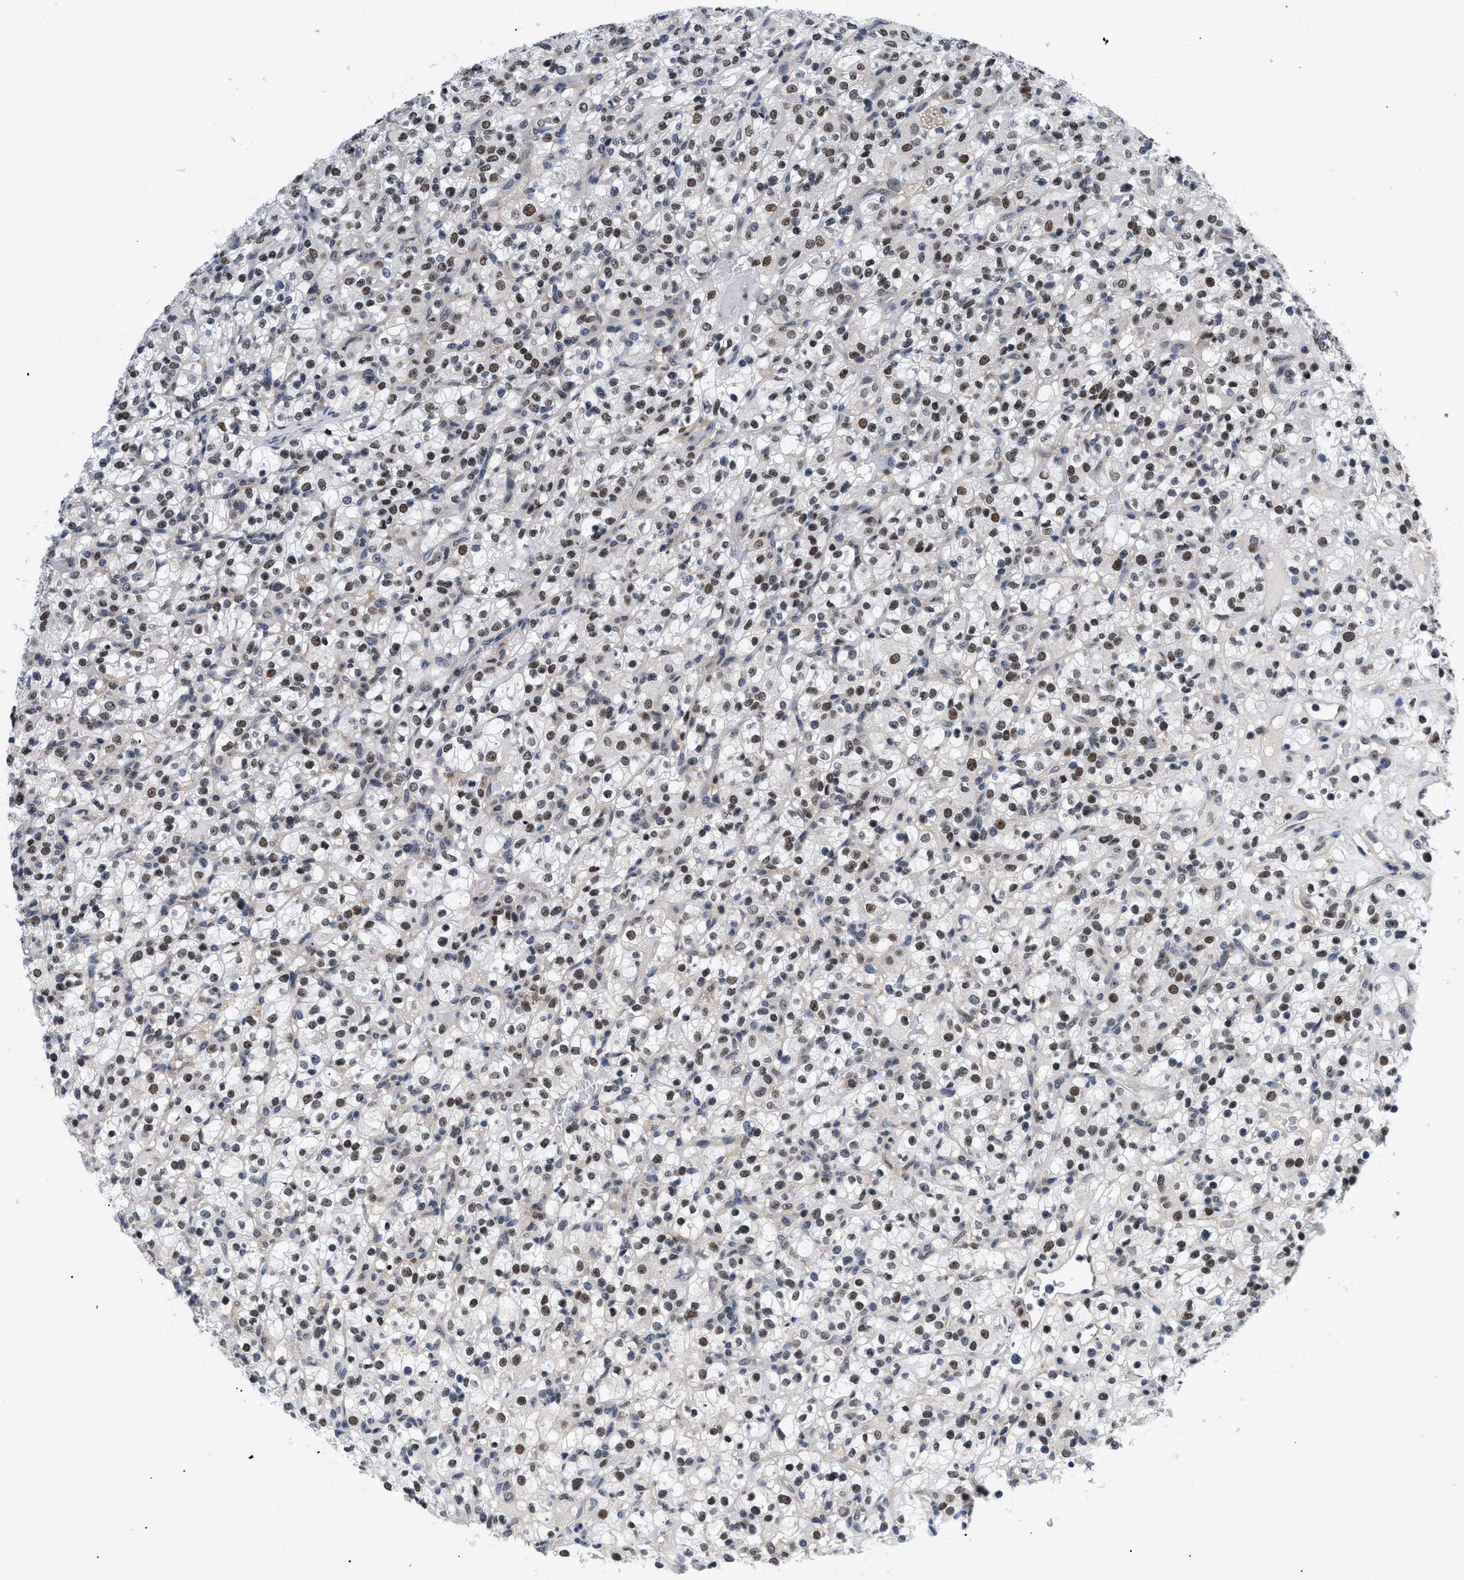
{"staining": {"intensity": "moderate", "quantity": "25%-75%", "location": "nuclear"}, "tissue": "renal cancer", "cell_type": "Tumor cells", "image_type": "cancer", "snomed": [{"axis": "morphology", "description": "Normal tissue, NOS"}, {"axis": "morphology", "description": "Adenocarcinoma, NOS"}, {"axis": "topography", "description": "Kidney"}], "caption": "Adenocarcinoma (renal) stained with DAB IHC shows medium levels of moderate nuclear expression in approximately 25%-75% of tumor cells.", "gene": "PITHD1", "patient": {"sex": "female", "age": 72}}